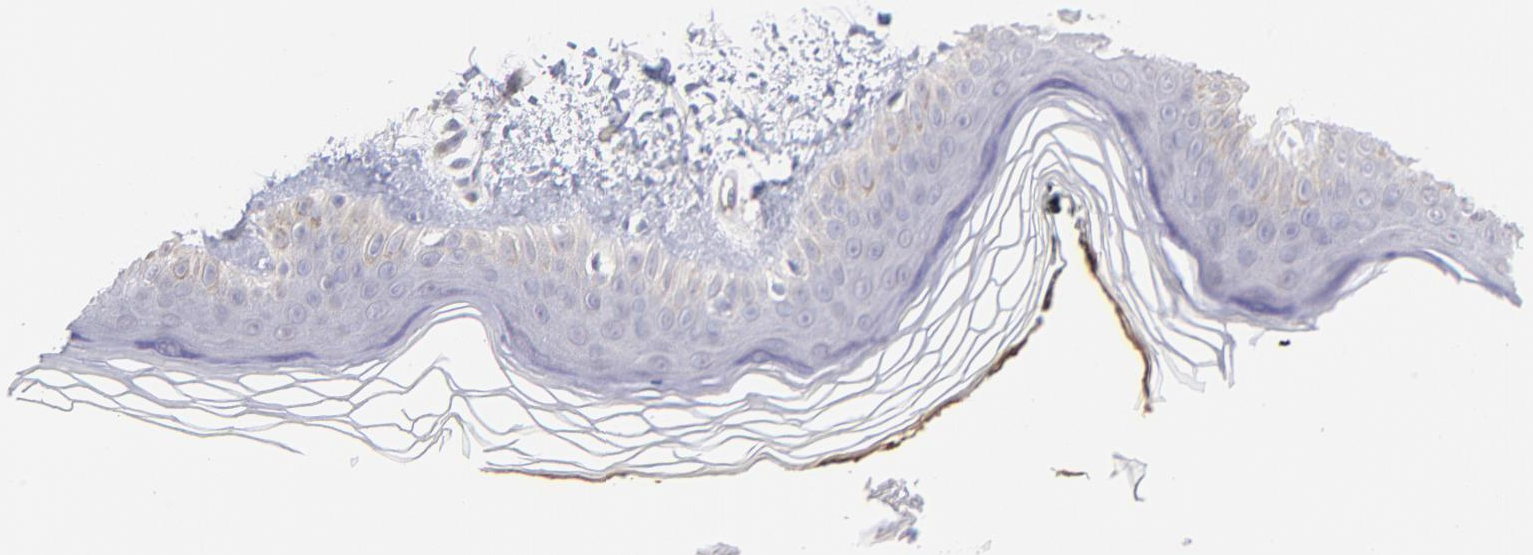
{"staining": {"intensity": "weak", "quantity": ">75%", "location": "cytoplasmic/membranous"}, "tissue": "skin", "cell_type": "Fibroblasts", "image_type": "normal", "snomed": [{"axis": "morphology", "description": "Normal tissue, NOS"}, {"axis": "topography", "description": "Skin"}], "caption": "Fibroblasts reveal weak cytoplasmic/membranous positivity in about >75% of cells in normal skin. The staining is performed using DAB brown chromogen to label protein expression. The nuclei are counter-stained blue using hematoxylin.", "gene": "F13B", "patient": {"sex": "female", "age": 19}}